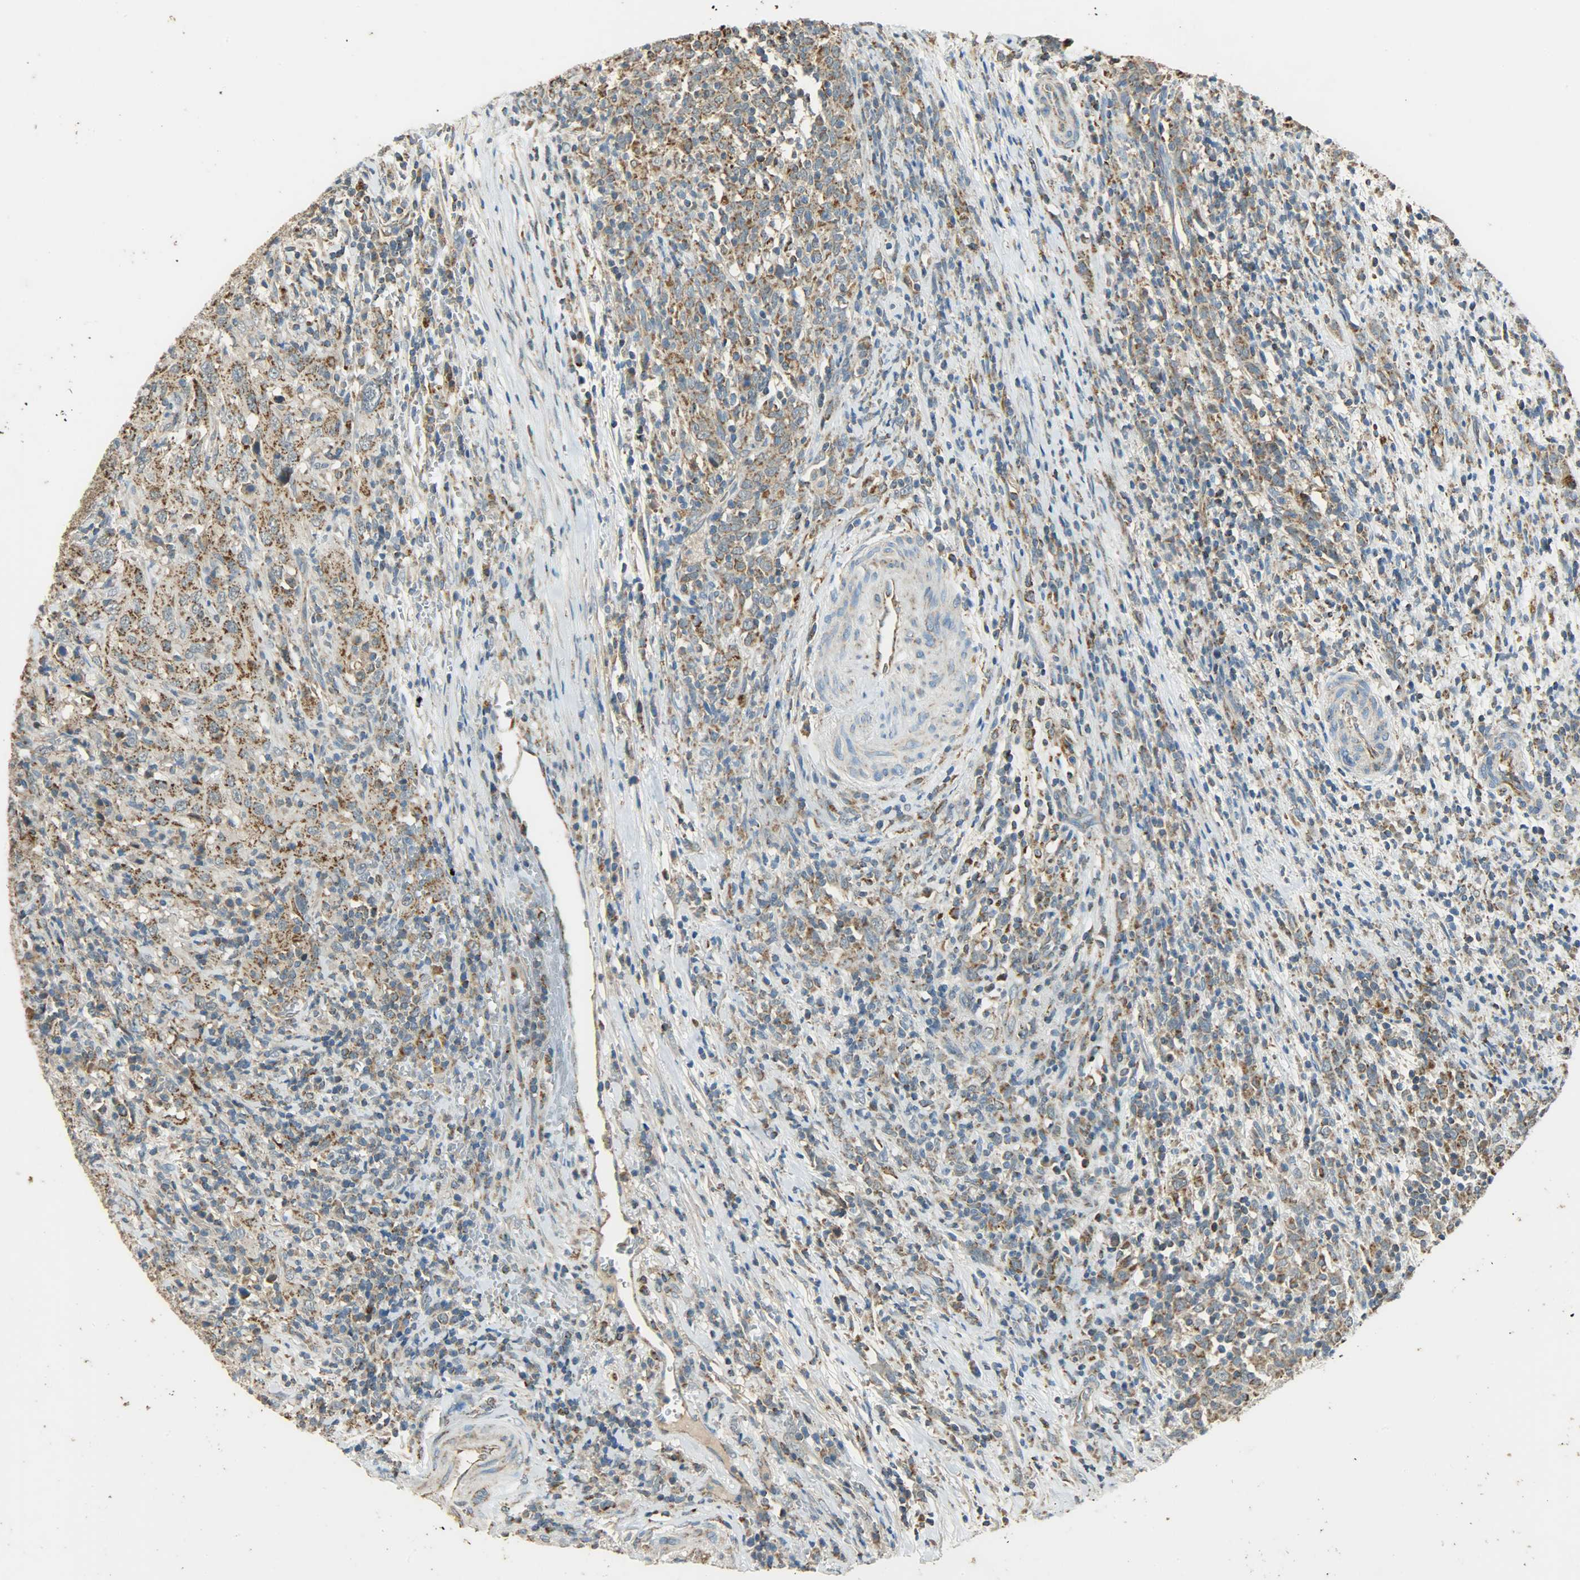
{"staining": {"intensity": "moderate", "quantity": ">75%", "location": "cytoplasmic/membranous"}, "tissue": "urothelial cancer", "cell_type": "Tumor cells", "image_type": "cancer", "snomed": [{"axis": "morphology", "description": "Urothelial carcinoma, High grade"}, {"axis": "topography", "description": "Urinary bladder"}], "caption": "A micrograph of urothelial carcinoma (high-grade) stained for a protein shows moderate cytoplasmic/membranous brown staining in tumor cells.", "gene": "HDHD5", "patient": {"sex": "male", "age": 61}}